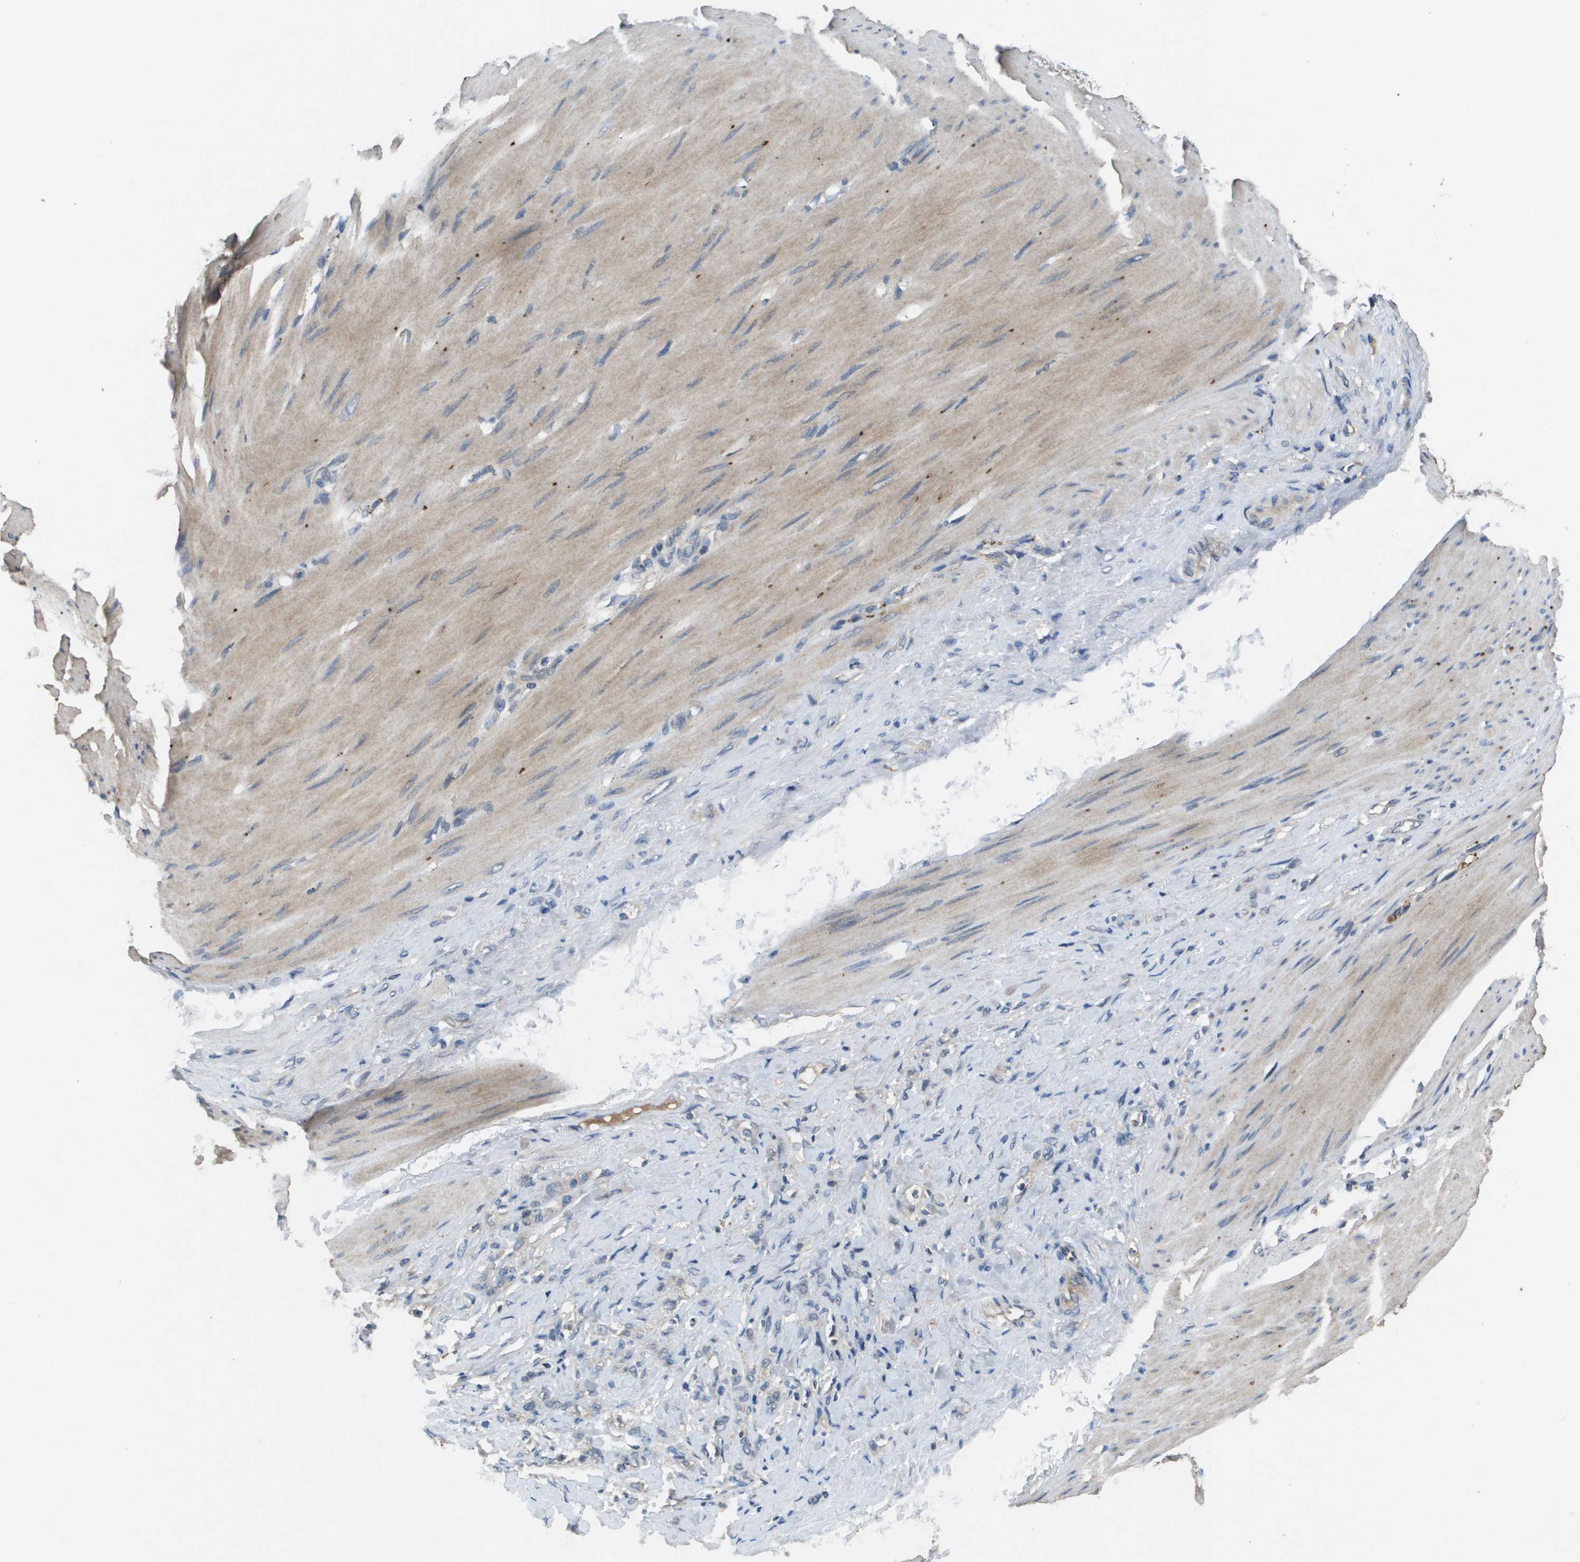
{"staining": {"intensity": "weak", "quantity": "25%-75%", "location": "cytoplasmic/membranous"}, "tissue": "stomach cancer", "cell_type": "Tumor cells", "image_type": "cancer", "snomed": [{"axis": "morphology", "description": "Adenocarcinoma, NOS"}, {"axis": "topography", "description": "Stomach"}], "caption": "IHC histopathology image of human stomach cancer stained for a protein (brown), which exhibits low levels of weak cytoplasmic/membranous expression in approximately 25%-75% of tumor cells.", "gene": "PROC", "patient": {"sex": "male", "age": 82}}